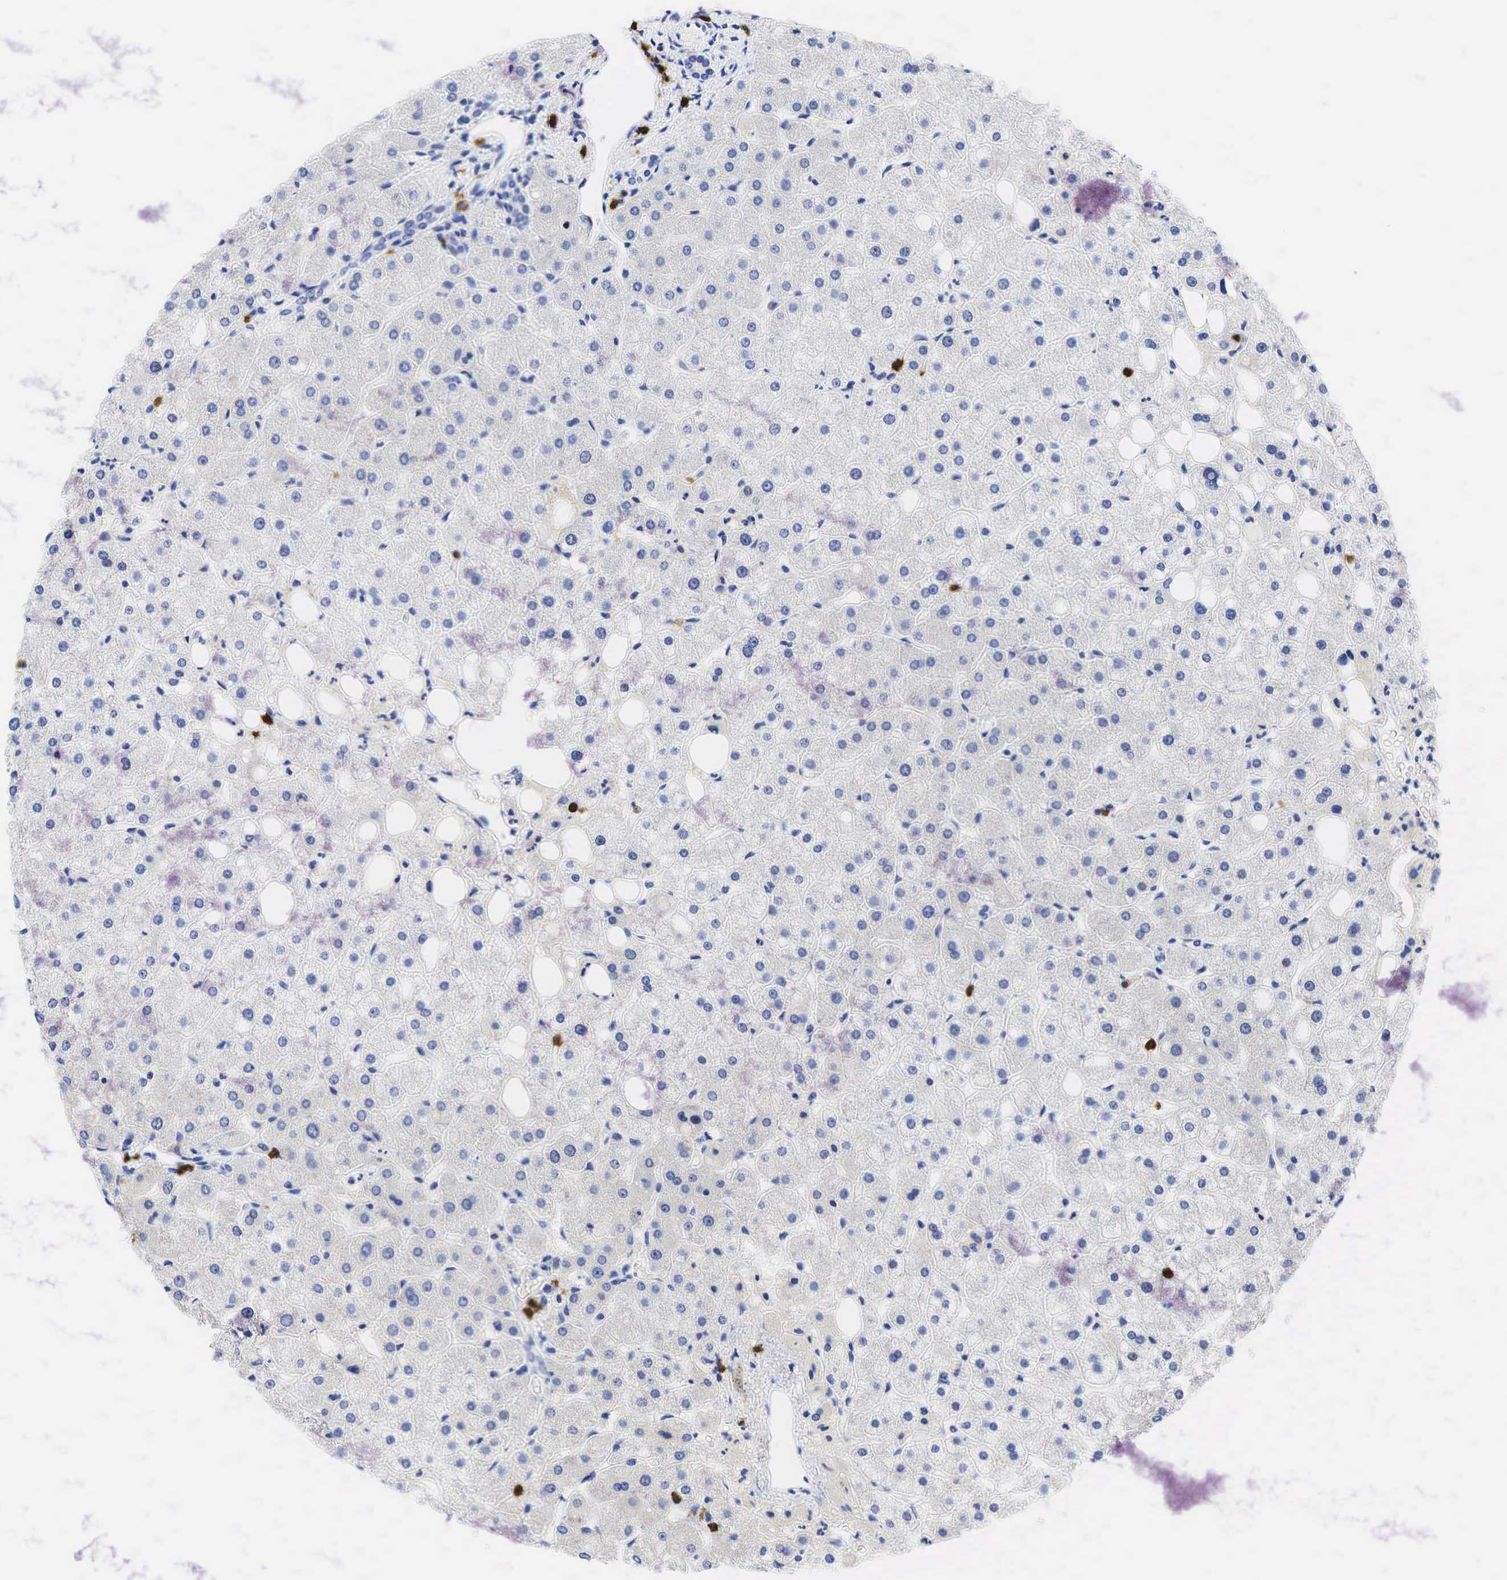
{"staining": {"intensity": "negative", "quantity": "none", "location": "none"}, "tissue": "liver", "cell_type": "Cholangiocytes", "image_type": "normal", "snomed": [{"axis": "morphology", "description": "Normal tissue, NOS"}, {"axis": "topography", "description": "Liver"}], "caption": "DAB (3,3'-diaminobenzidine) immunohistochemical staining of normal human liver displays no significant staining in cholangiocytes. (Brightfield microscopy of DAB IHC at high magnification).", "gene": "CD8A", "patient": {"sex": "male", "age": 35}}